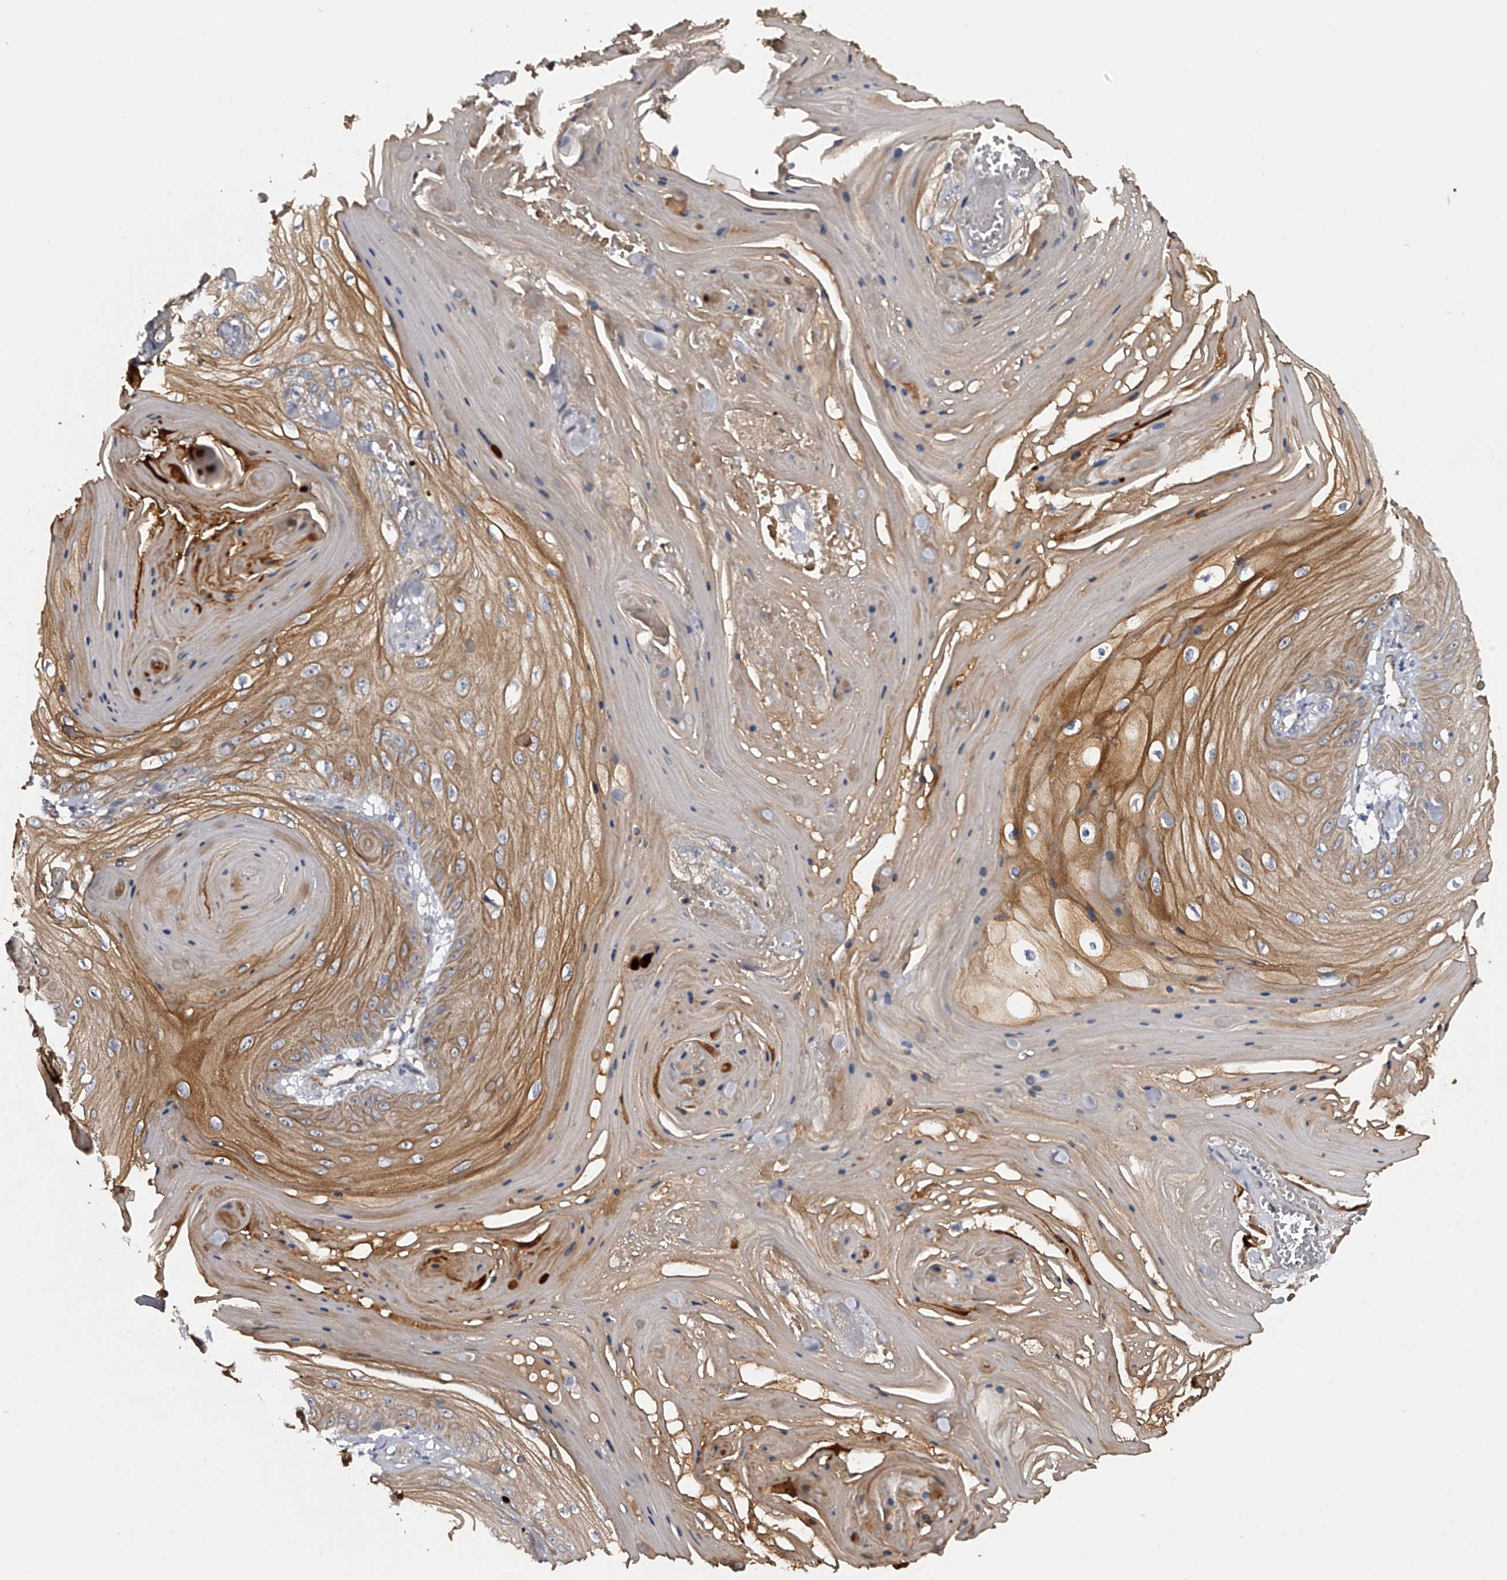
{"staining": {"intensity": "weak", "quantity": ">75%", "location": "cytoplasmic/membranous"}, "tissue": "skin cancer", "cell_type": "Tumor cells", "image_type": "cancer", "snomed": [{"axis": "morphology", "description": "Squamous cell carcinoma, NOS"}, {"axis": "topography", "description": "Skin"}], "caption": "Skin cancer was stained to show a protein in brown. There is low levels of weak cytoplasmic/membranous staining in approximately >75% of tumor cells.", "gene": "MDN1", "patient": {"sex": "male", "age": 74}}